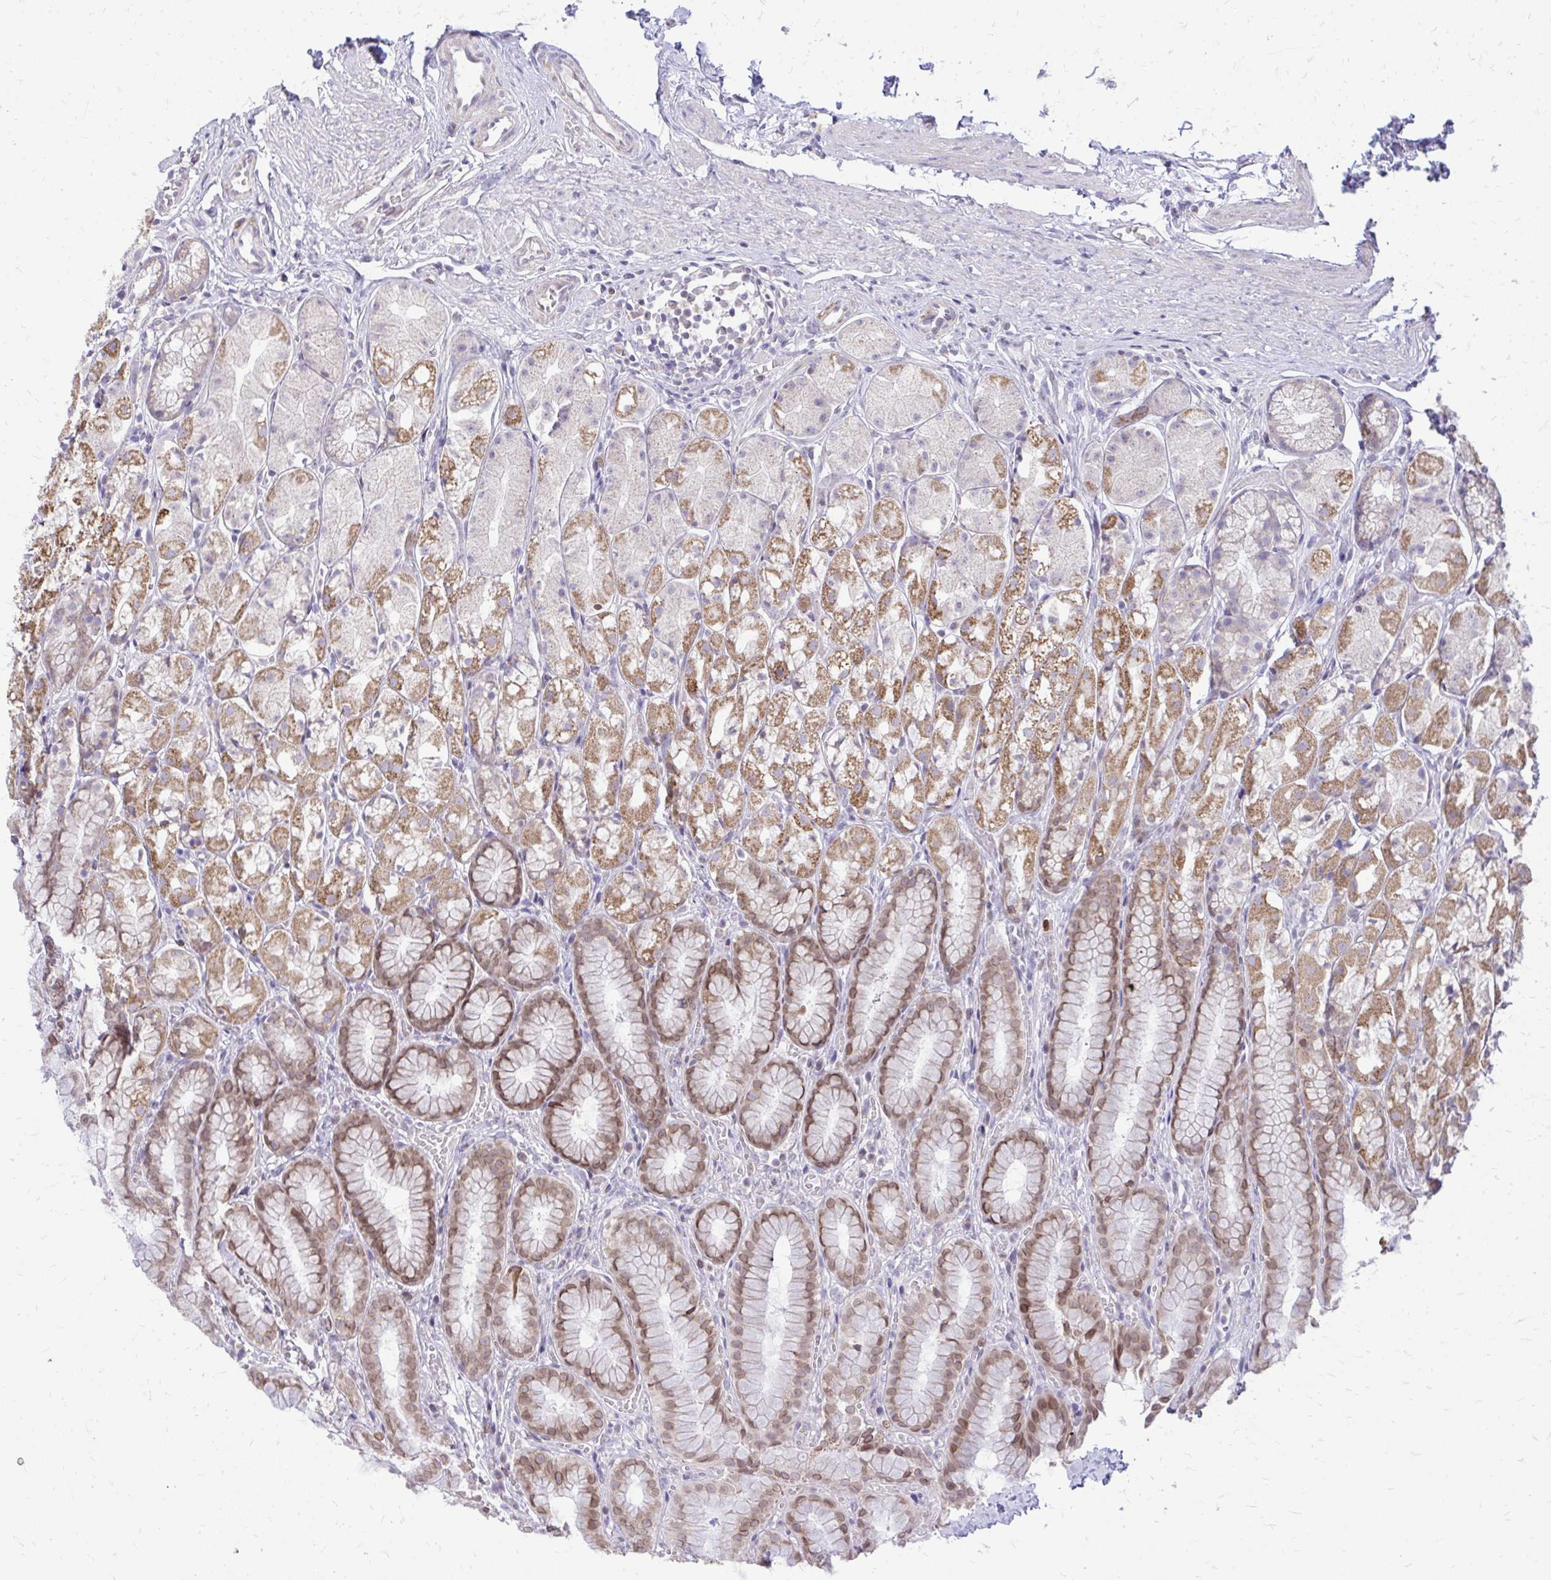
{"staining": {"intensity": "moderate", "quantity": "25%-75%", "location": "cytoplasmic/membranous,nuclear"}, "tissue": "stomach", "cell_type": "Glandular cells", "image_type": "normal", "snomed": [{"axis": "morphology", "description": "Normal tissue, NOS"}, {"axis": "topography", "description": "Stomach"}], "caption": "IHC of benign stomach exhibits medium levels of moderate cytoplasmic/membranous,nuclear positivity in about 25%-75% of glandular cells.", "gene": "RPS6KA2", "patient": {"sex": "male", "age": 70}}